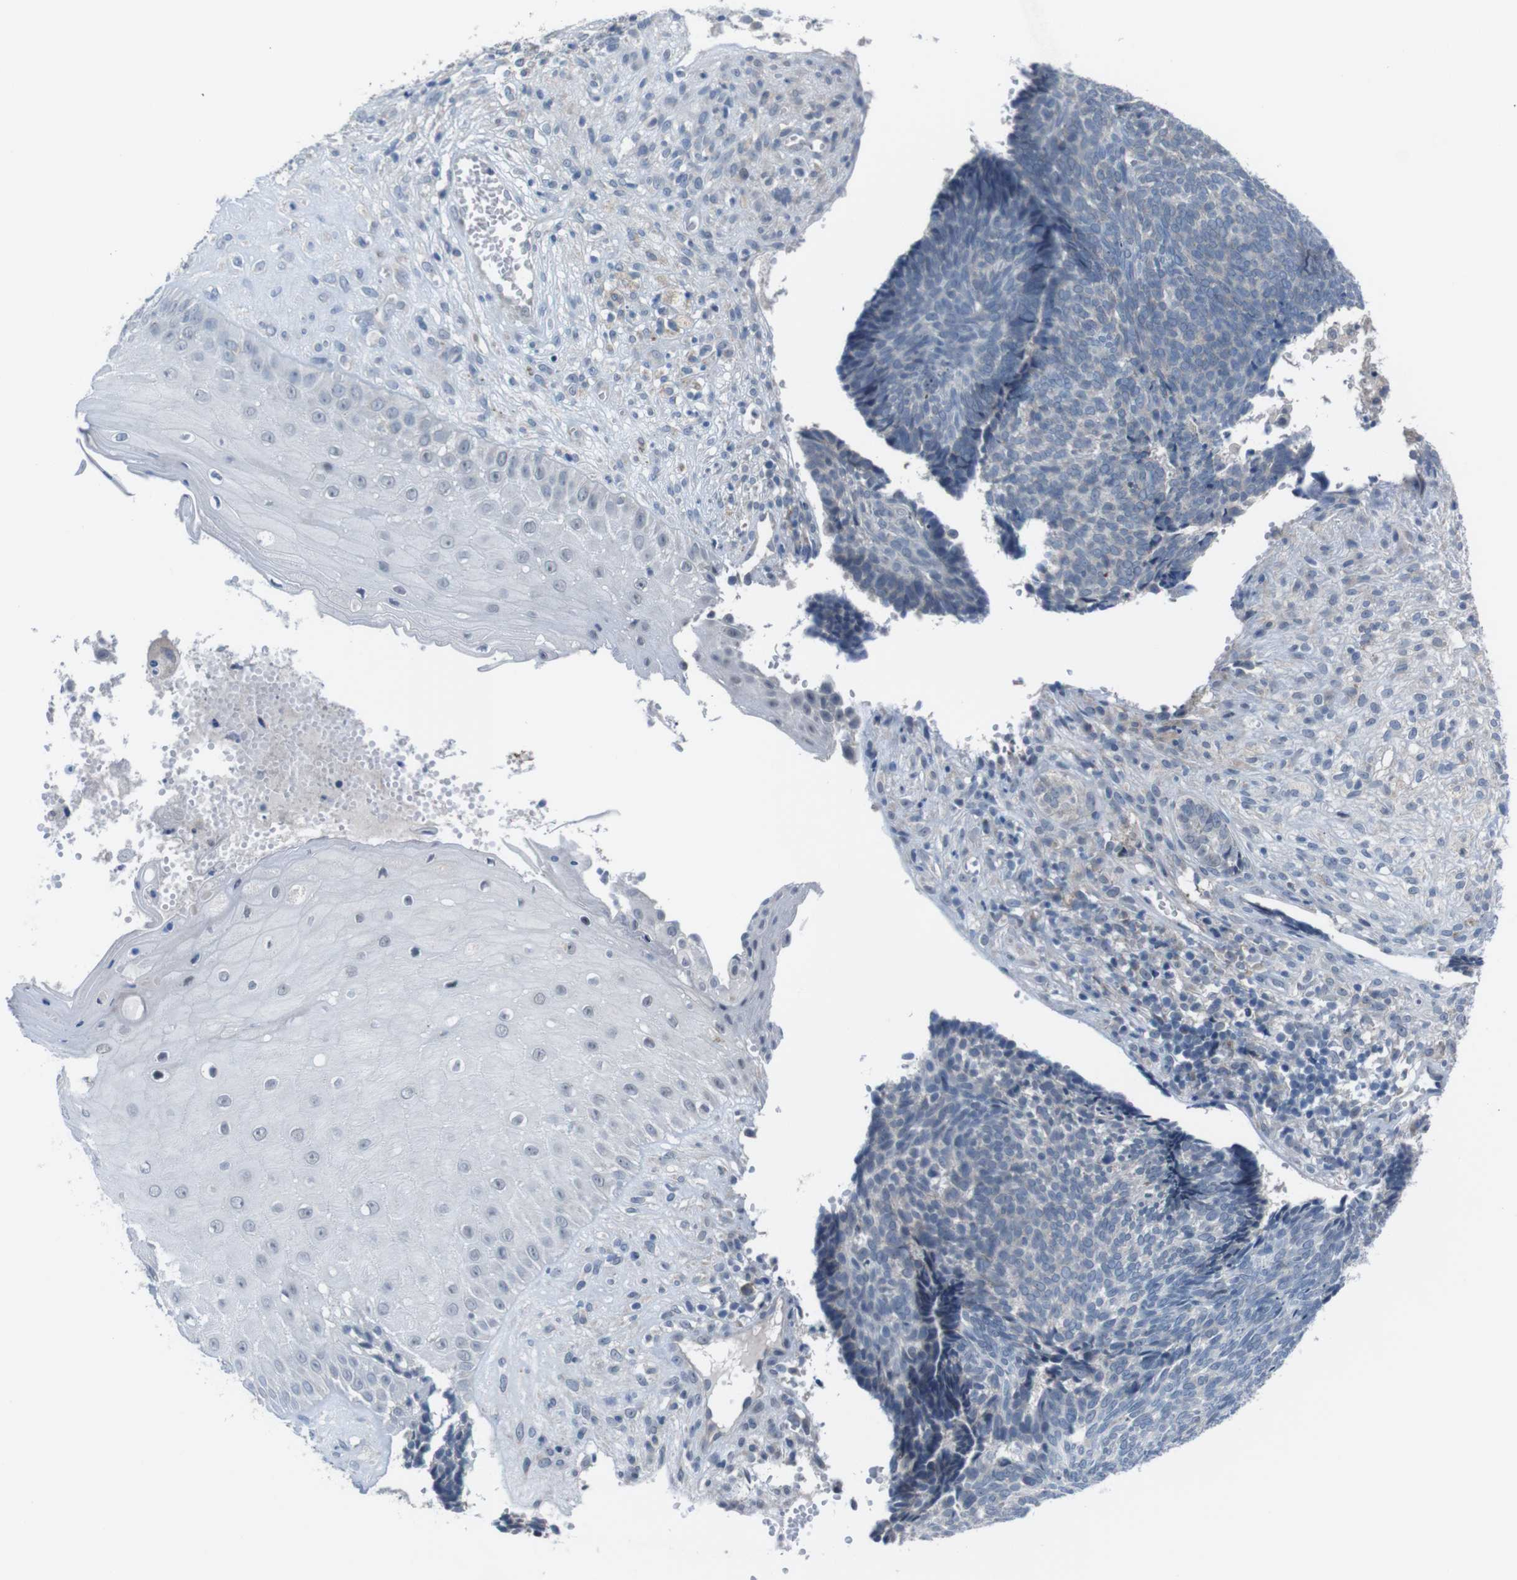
{"staining": {"intensity": "negative", "quantity": "none", "location": "none"}, "tissue": "skin cancer", "cell_type": "Tumor cells", "image_type": "cancer", "snomed": [{"axis": "morphology", "description": "Basal cell carcinoma"}, {"axis": "topography", "description": "Skin"}], "caption": "The micrograph reveals no significant positivity in tumor cells of skin cancer (basal cell carcinoma). Brightfield microscopy of IHC stained with DAB (brown) and hematoxylin (blue), captured at high magnification.", "gene": "CDH22", "patient": {"sex": "male", "age": 84}}